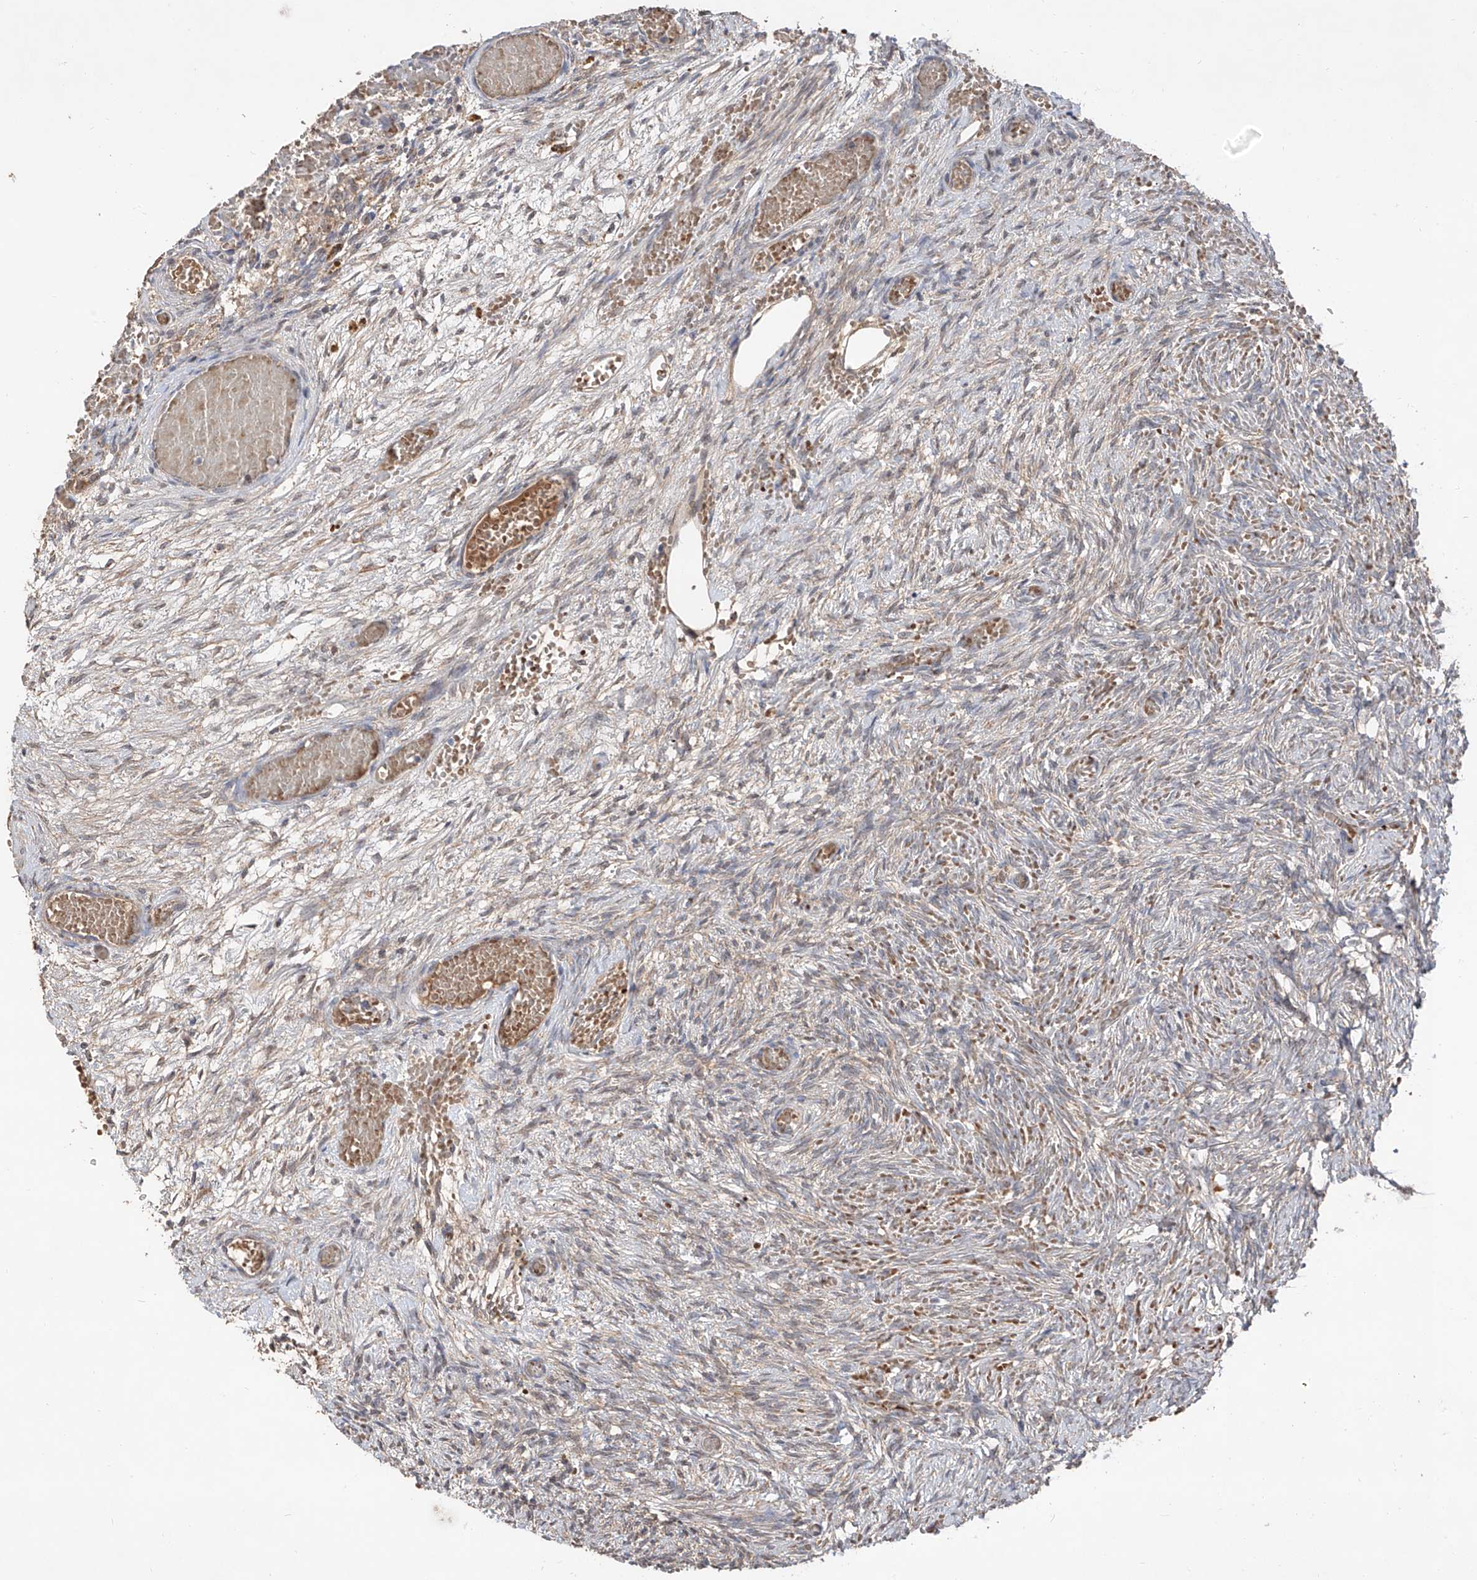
{"staining": {"intensity": "weak", "quantity": "<25%", "location": "cytoplasmic/membranous"}, "tissue": "ovary", "cell_type": "Ovarian stroma cells", "image_type": "normal", "snomed": [{"axis": "morphology", "description": "Adenocarcinoma, NOS"}, {"axis": "topography", "description": "Endometrium"}], "caption": "Photomicrograph shows no protein staining in ovarian stroma cells of normal ovary.", "gene": "EDN1", "patient": {"sex": "female", "age": 32}}